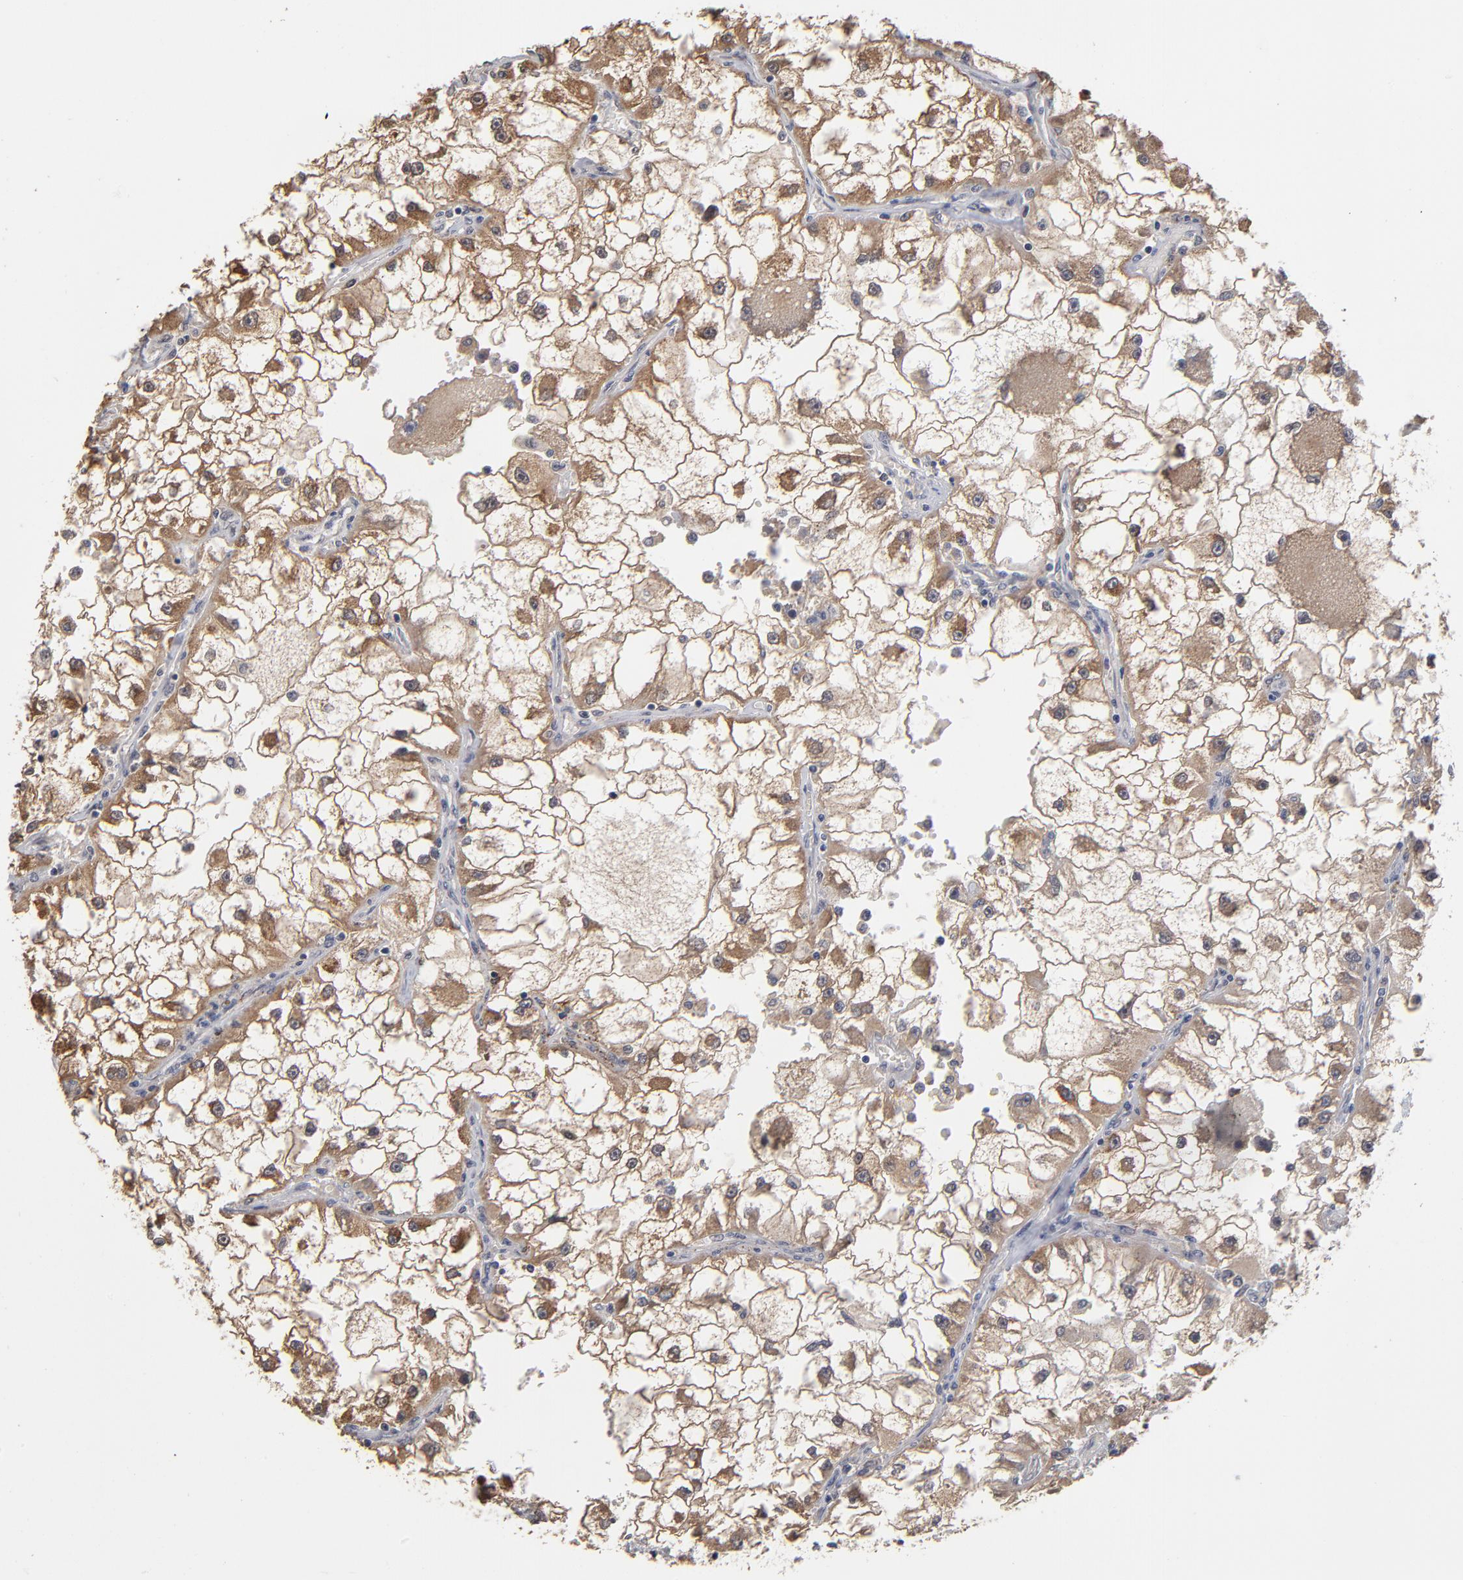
{"staining": {"intensity": "moderate", "quantity": "25%-75%", "location": "cytoplasmic/membranous"}, "tissue": "renal cancer", "cell_type": "Tumor cells", "image_type": "cancer", "snomed": [{"axis": "morphology", "description": "Adenocarcinoma, NOS"}, {"axis": "topography", "description": "Kidney"}], "caption": "Renal cancer (adenocarcinoma) stained for a protein (brown) shows moderate cytoplasmic/membranous positive expression in about 25%-75% of tumor cells.", "gene": "ASB8", "patient": {"sex": "female", "age": 73}}